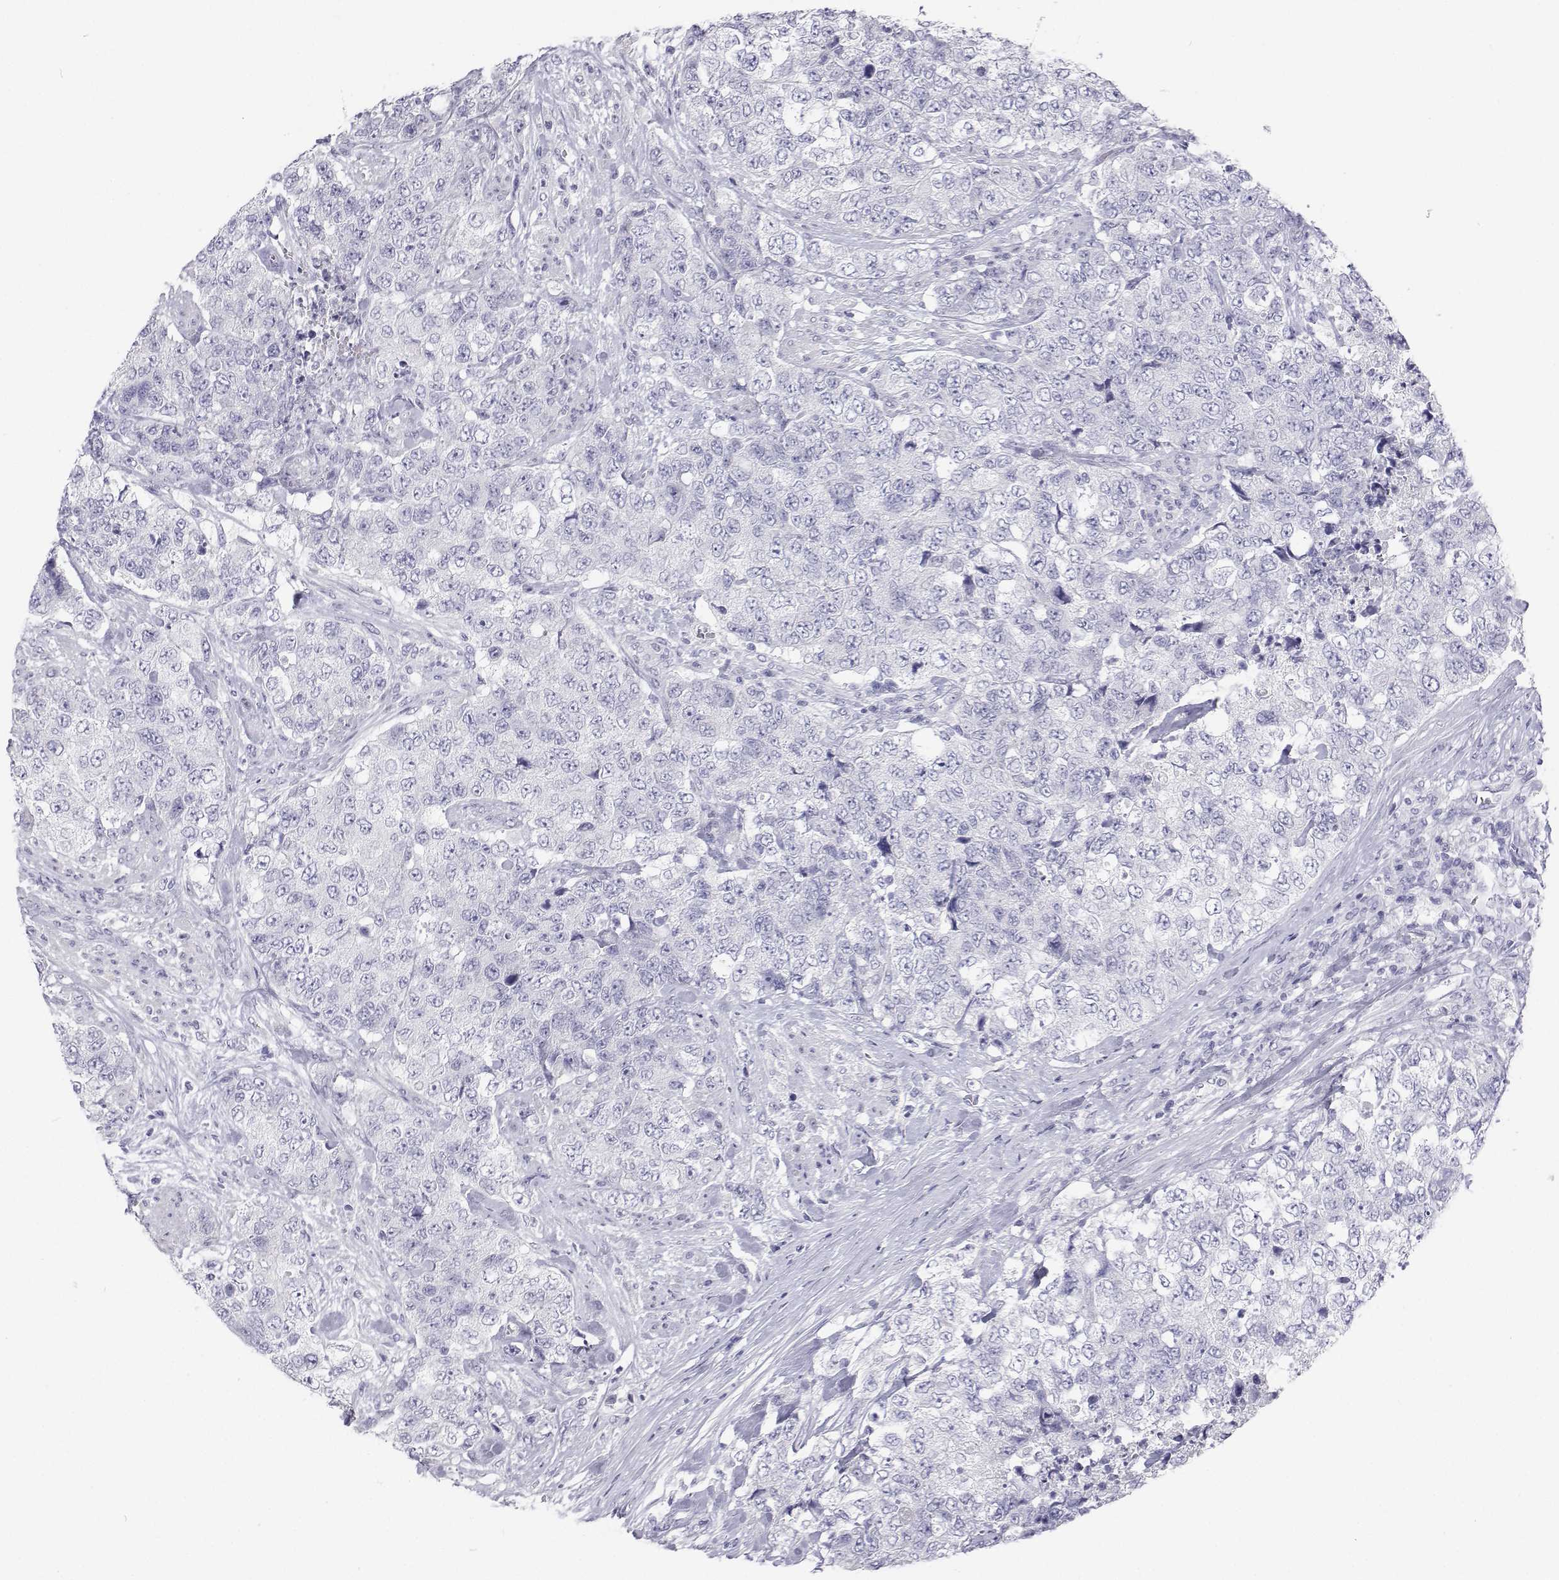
{"staining": {"intensity": "negative", "quantity": "none", "location": "none"}, "tissue": "urothelial cancer", "cell_type": "Tumor cells", "image_type": "cancer", "snomed": [{"axis": "morphology", "description": "Urothelial carcinoma, High grade"}, {"axis": "topography", "description": "Urinary bladder"}], "caption": "Immunohistochemistry (IHC) of urothelial carcinoma (high-grade) displays no staining in tumor cells.", "gene": "TTN", "patient": {"sex": "female", "age": 78}}